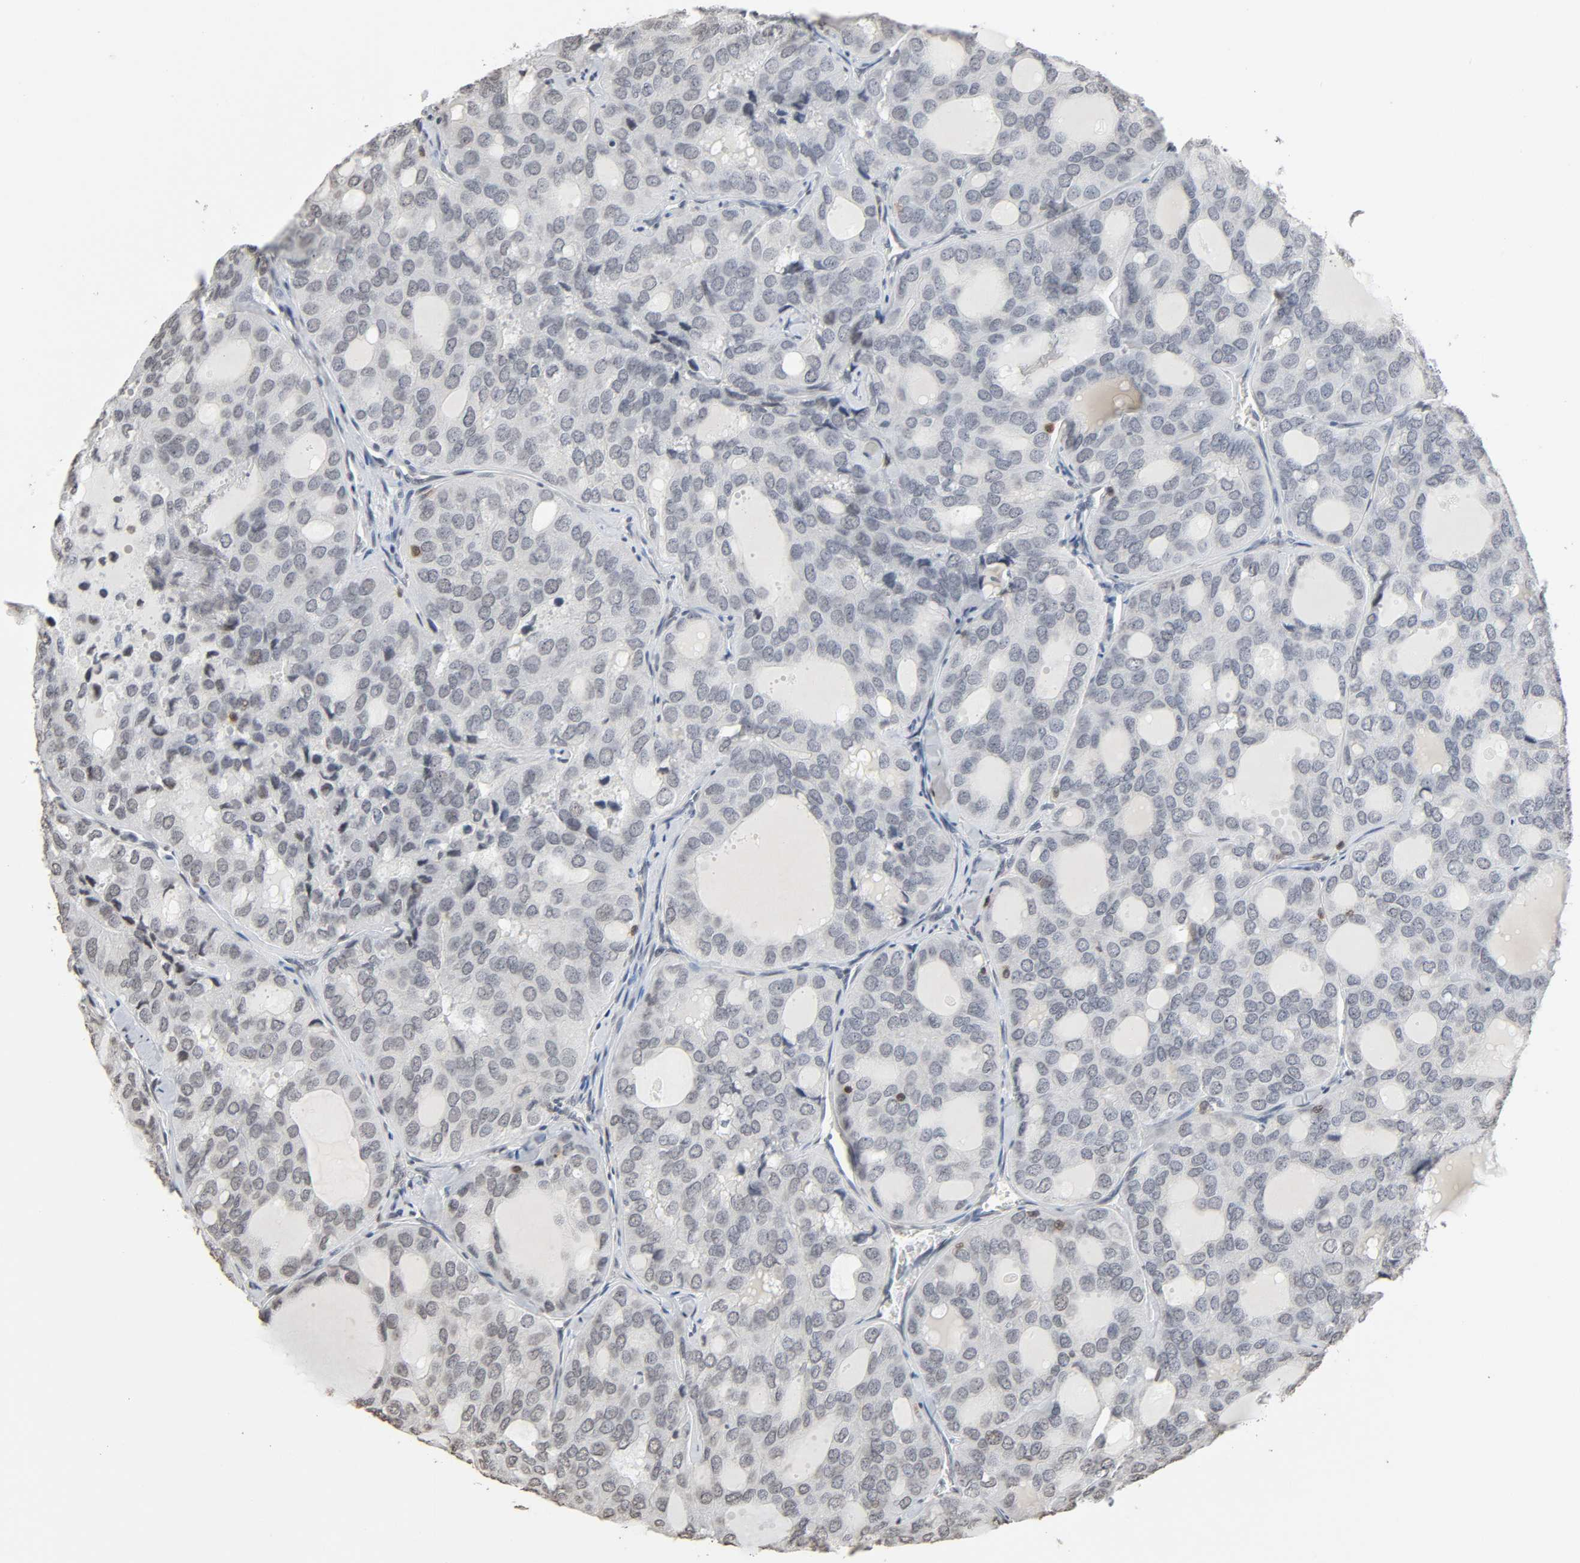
{"staining": {"intensity": "negative", "quantity": "none", "location": "none"}, "tissue": "thyroid cancer", "cell_type": "Tumor cells", "image_type": "cancer", "snomed": [{"axis": "morphology", "description": "Follicular adenoma carcinoma, NOS"}, {"axis": "topography", "description": "Thyroid gland"}], "caption": "A histopathology image of thyroid cancer (follicular adenoma carcinoma) stained for a protein shows no brown staining in tumor cells.", "gene": "STK4", "patient": {"sex": "male", "age": 75}}